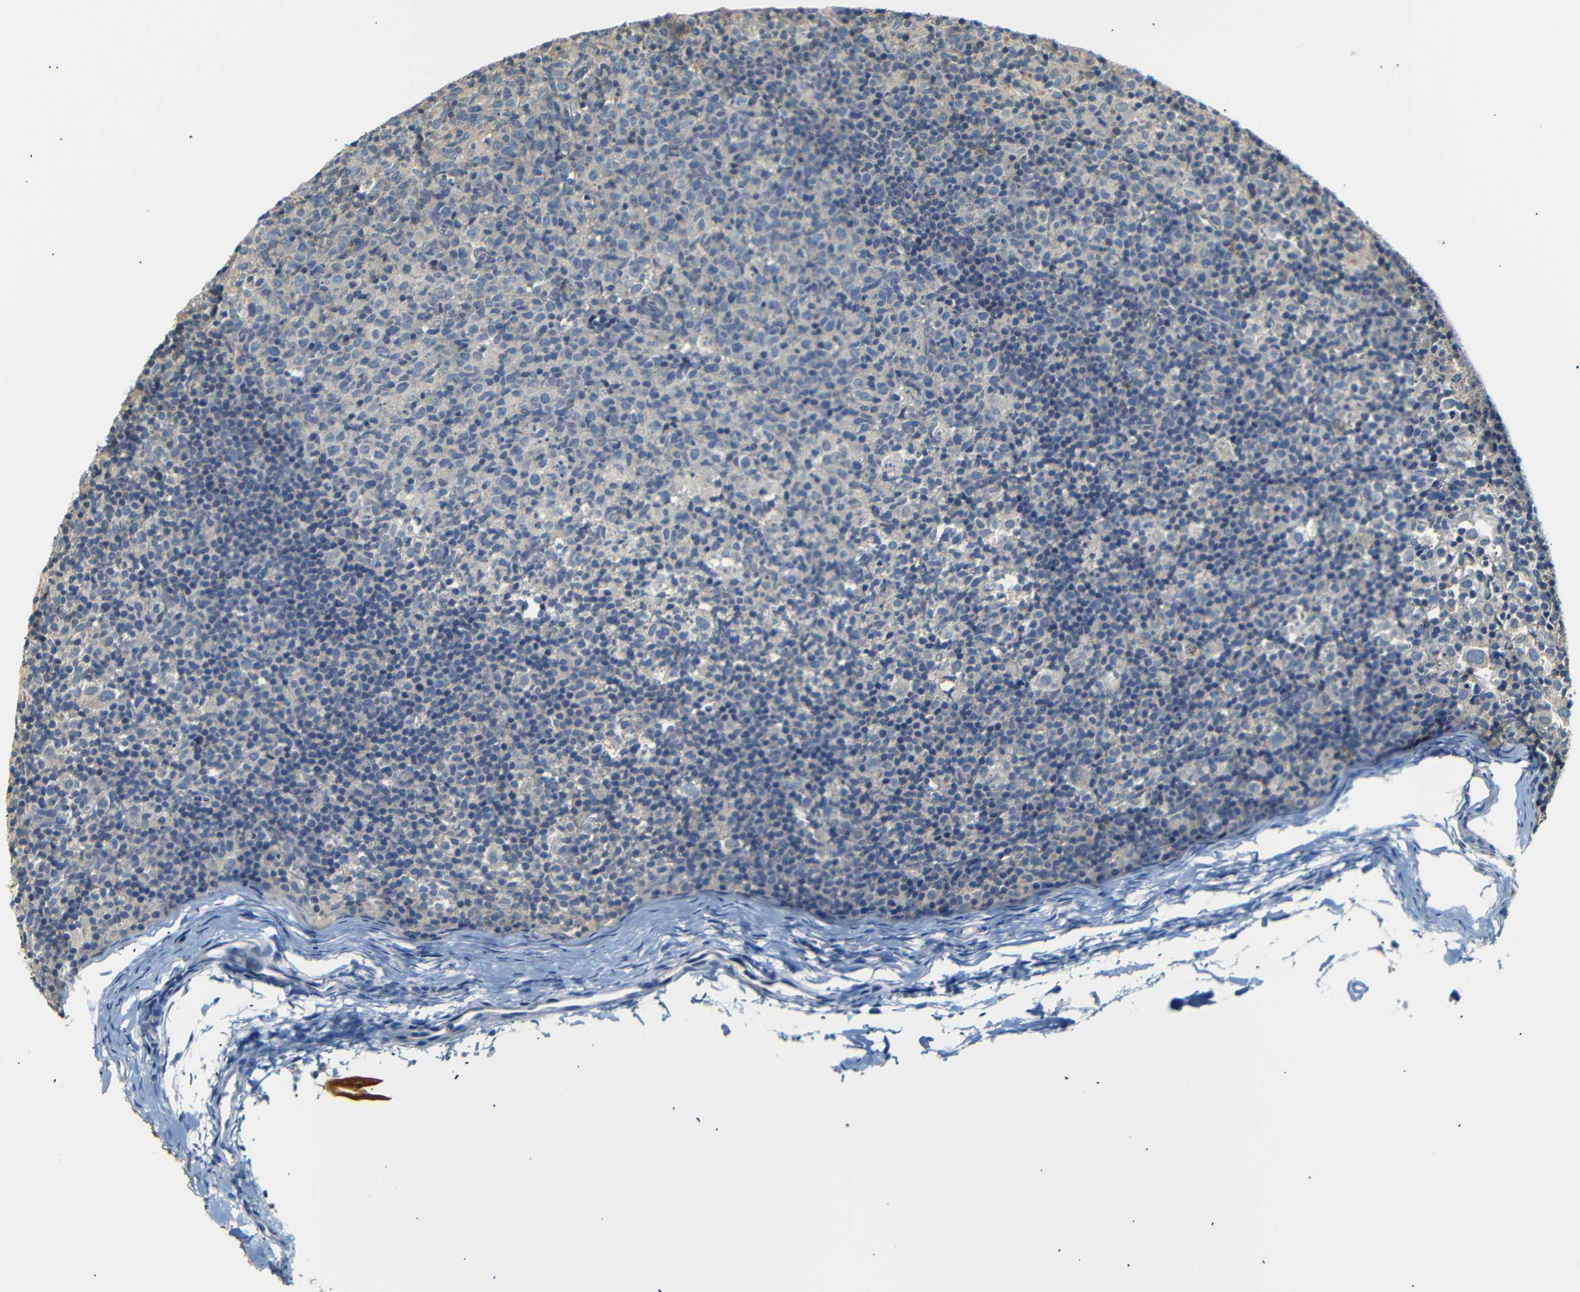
{"staining": {"intensity": "negative", "quantity": "none", "location": "none"}, "tissue": "lymph node", "cell_type": "Germinal center cells", "image_type": "normal", "snomed": [{"axis": "morphology", "description": "Normal tissue, NOS"}, {"axis": "morphology", "description": "Inflammation, NOS"}, {"axis": "topography", "description": "Lymph node"}], "caption": "This is an immunohistochemistry micrograph of benign human lymph node. There is no positivity in germinal center cells.", "gene": "SFN", "patient": {"sex": "male", "age": 55}}